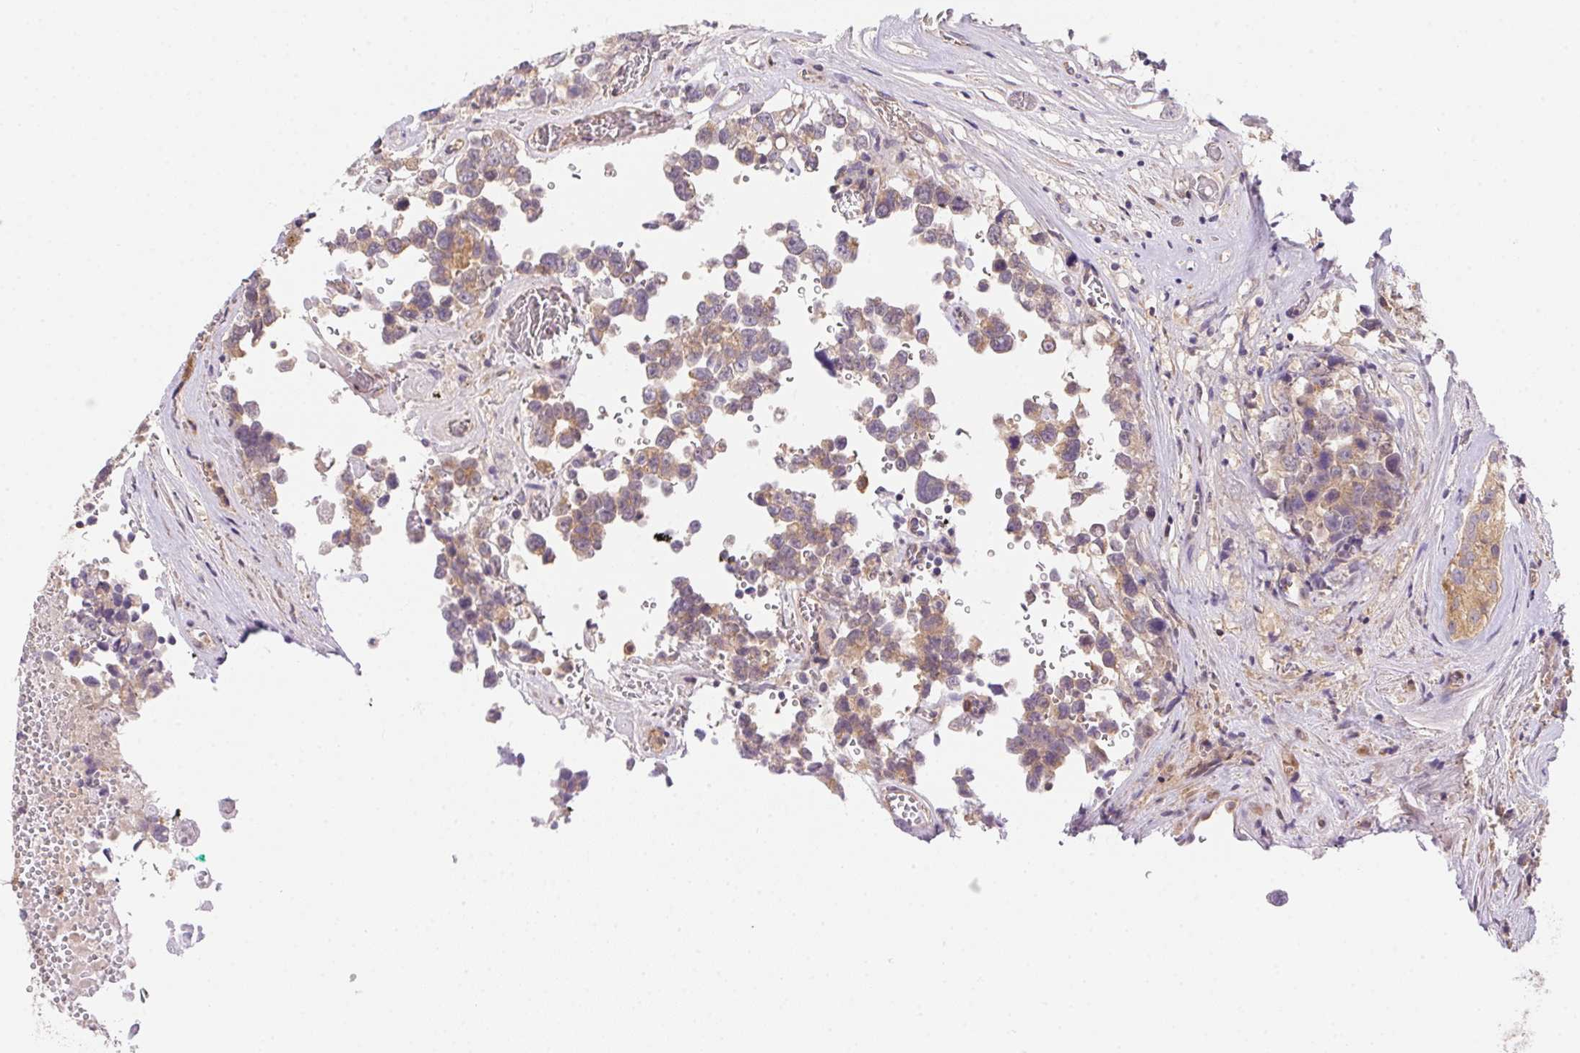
{"staining": {"intensity": "weak", "quantity": "25%-75%", "location": "cytoplasmic/membranous"}, "tissue": "testis cancer", "cell_type": "Tumor cells", "image_type": "cancer", "snomed": [{"axis": "morphology", "description": "Carcinoma, Embryonal, NOS"}, {"axis": "topography", "description": "Testis"}], "caption": "Tumor cells exhibit low levels of weak cytoplasmic/membranous positivity in approximately 25%-75% of cells in human testis cancer. (brown staining indicates protein expression, while blue staining denotes nuclei).", "gene": "PRKAA1", "patient": {"sex": "male", "age": 18}}